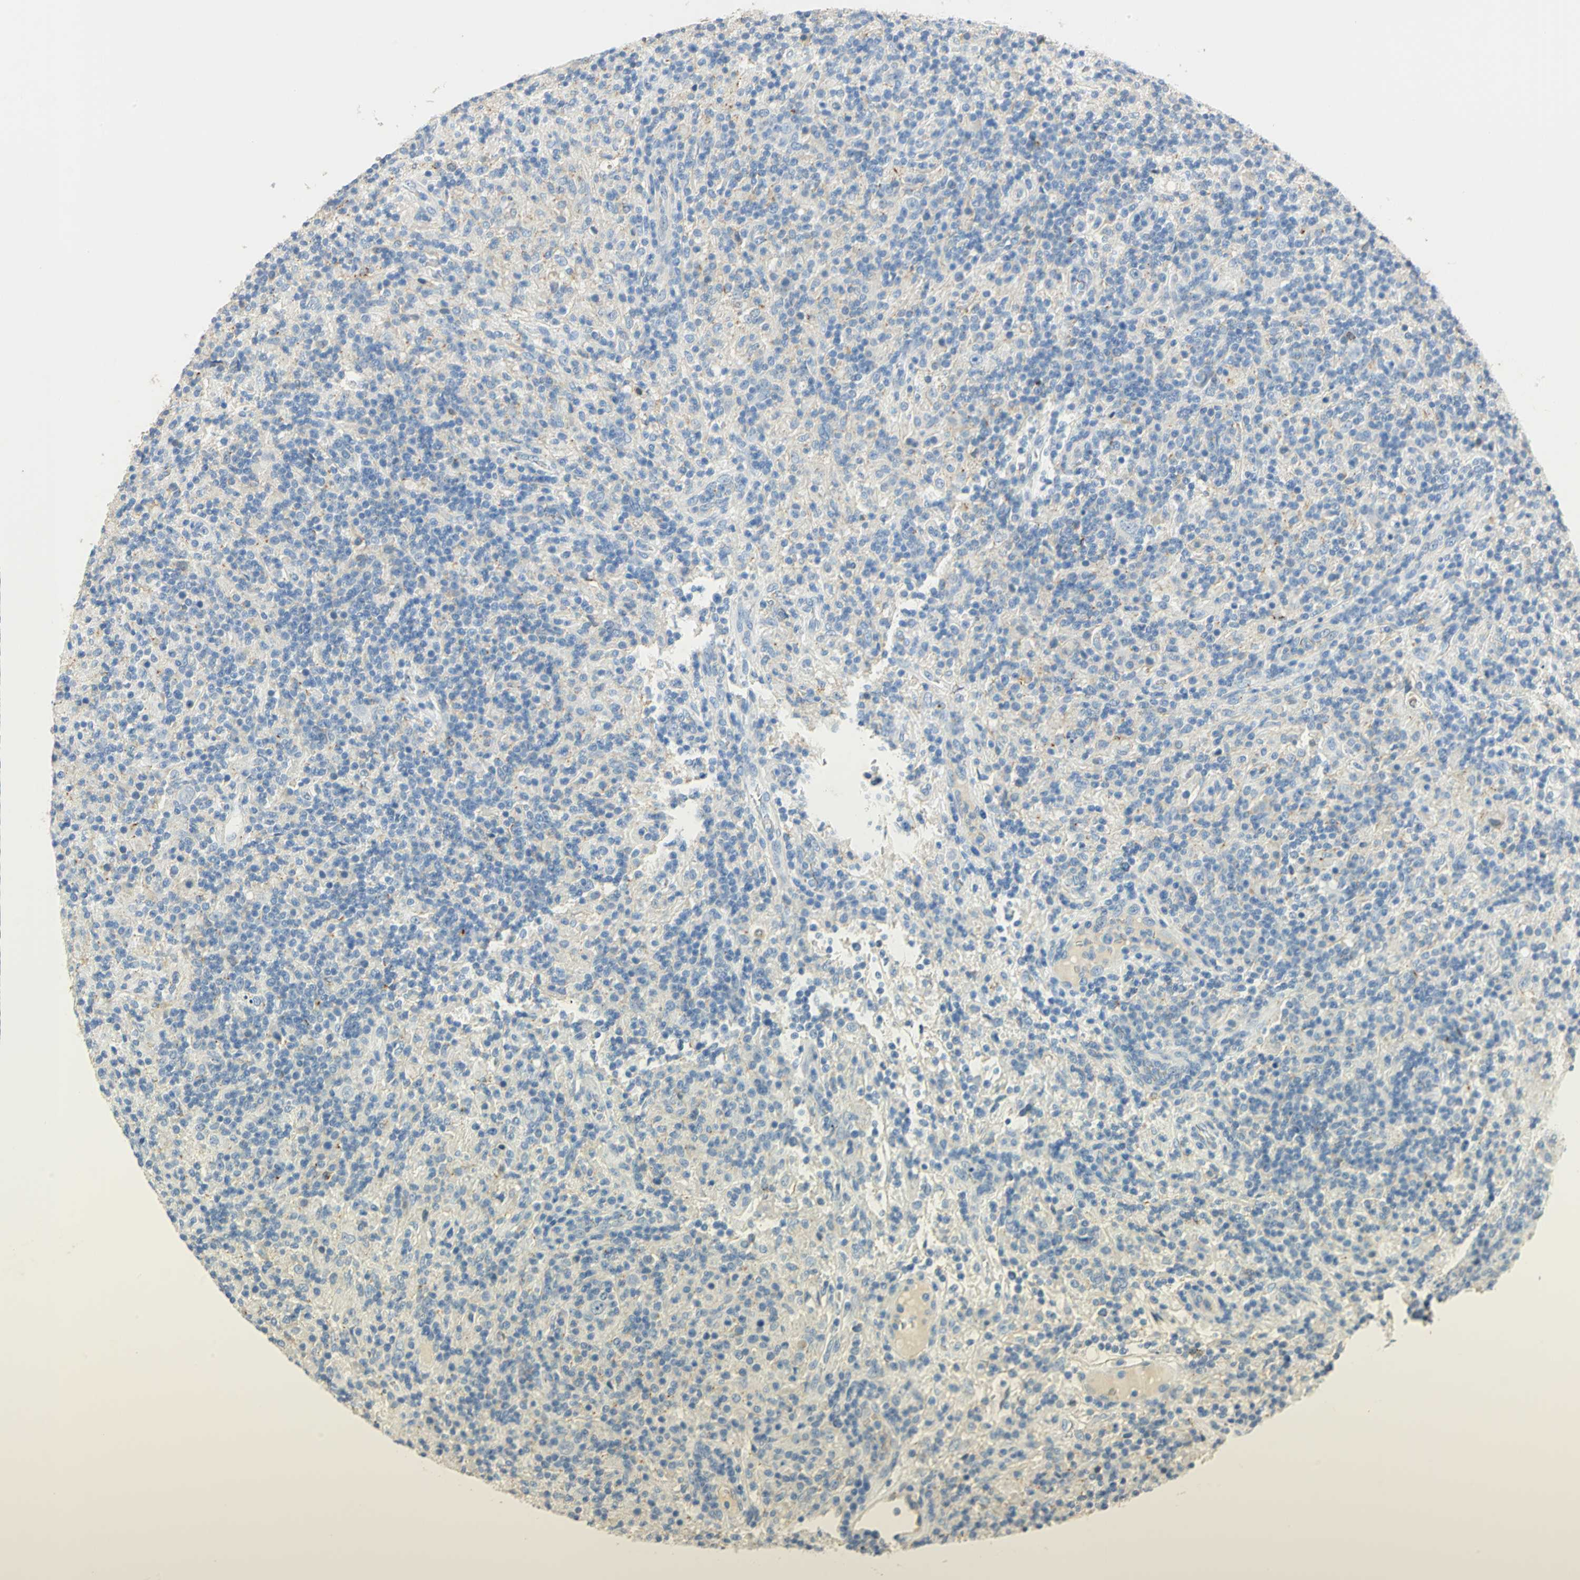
{"staining": {"intensity": "negative", "quantity": "none", "location": "none"}, "tissue": "lymphoma", "cell_type": "Tumor cells", "image_type": "cancer", "snomed": [{"axis": "morphology", "description": "Hodgkin's disease, NOS"}, {"axis": "topography", "description": "Lymph node"}], "caption": "A micrograph of Hodgkin's disease stained for a protein shows no brown staining in tumor cells.", "gene": "ANXA4", "patient": {"sex": "male", "age": 70}}